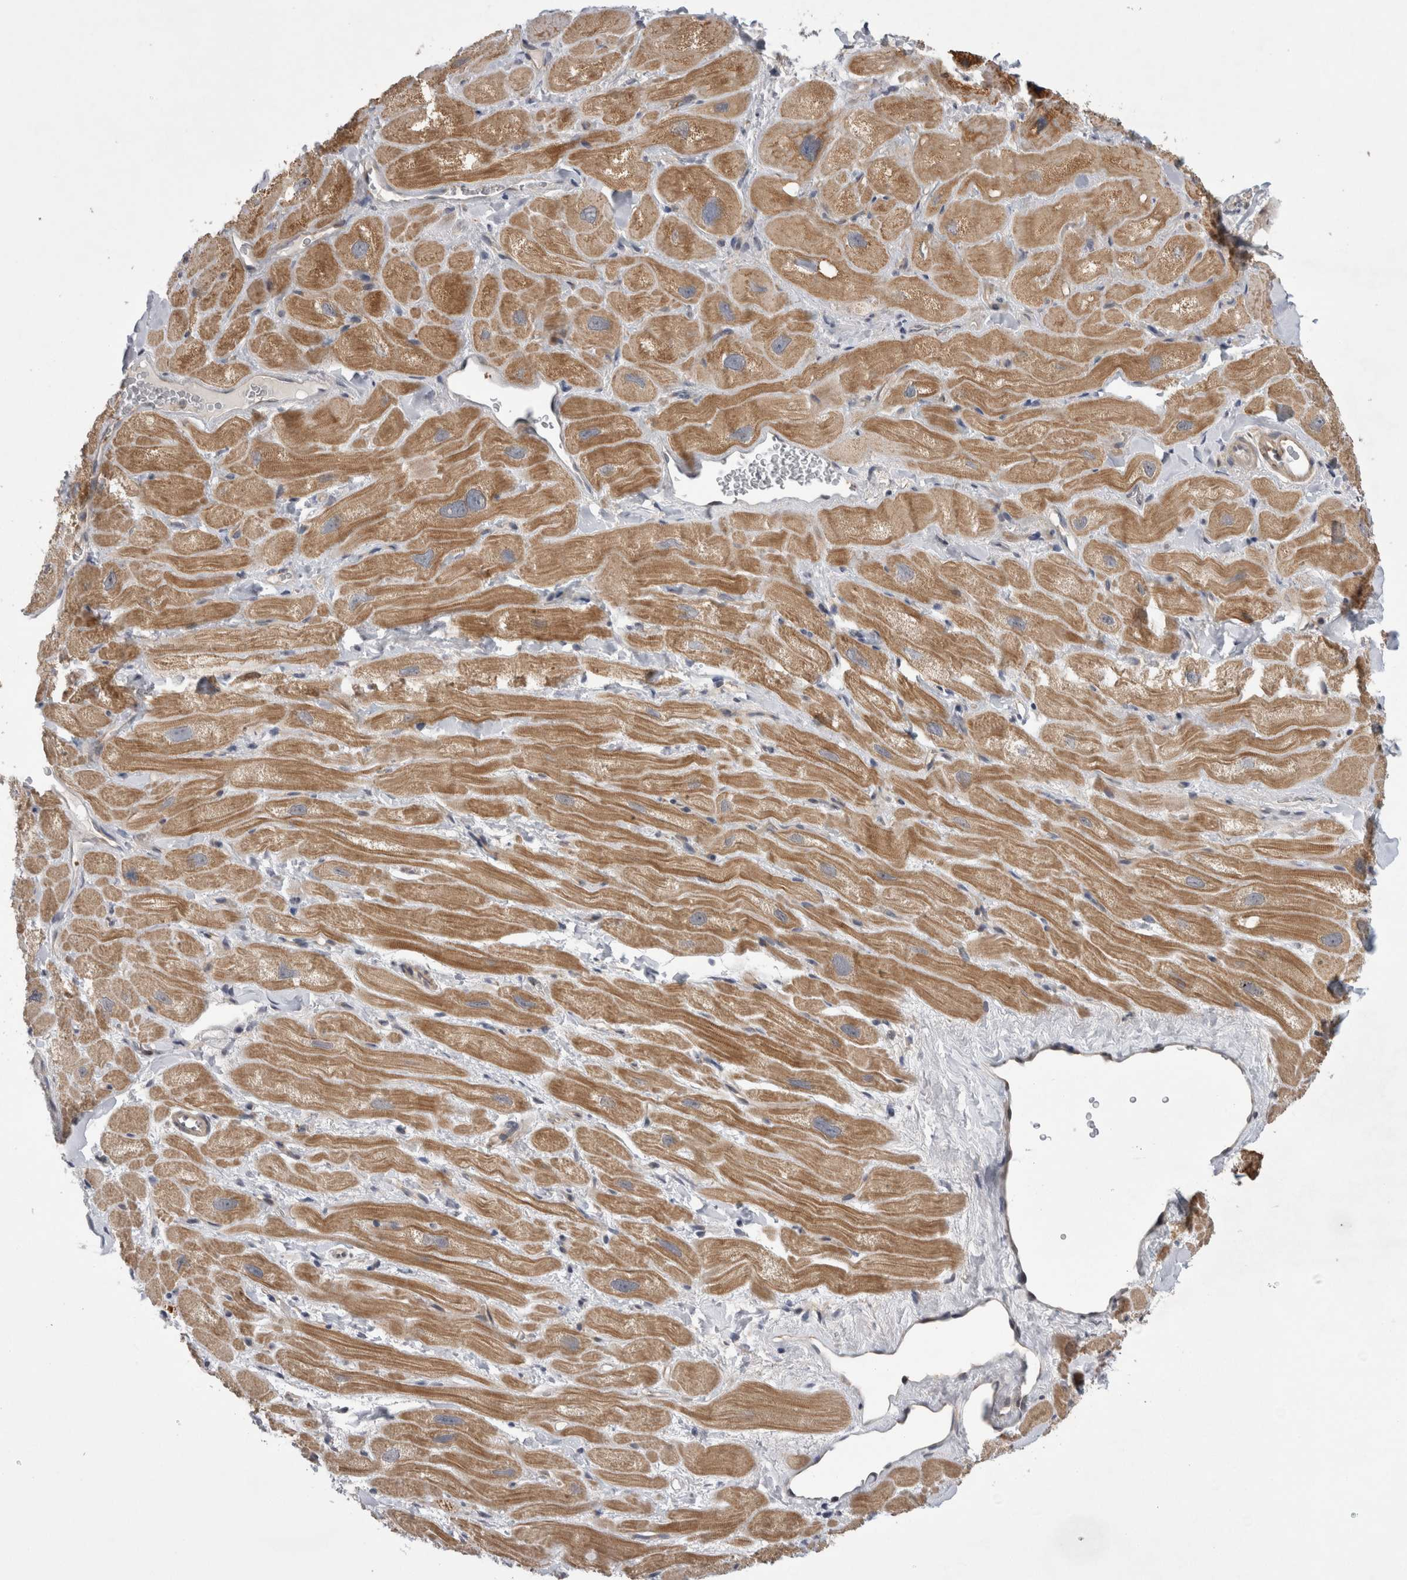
{"staining": {"intensity": "moderate", "quantity": ">75%", "location": "cytoplasmic/membranous"}, "tissue": "heart muscle", "cell_type": "Cardiomyocytes", "image_type": "normal", "snomed": [{"axis": "morphology", "description": "Normal tissue, NOS"}, {"axis": "topography", "description": "Heart"}], "caption": "Moderate cytoplasmic/membranous protein staining is seen in approximately >75% of cardiomyocytes in heart muscle. (DAB (3,3'-diaminobenzidine) IHC, brown staining for protein, blue staining for nuclei).", "gene": "ARHGAP29", "patient": {"sex": "male", "age": 49}}